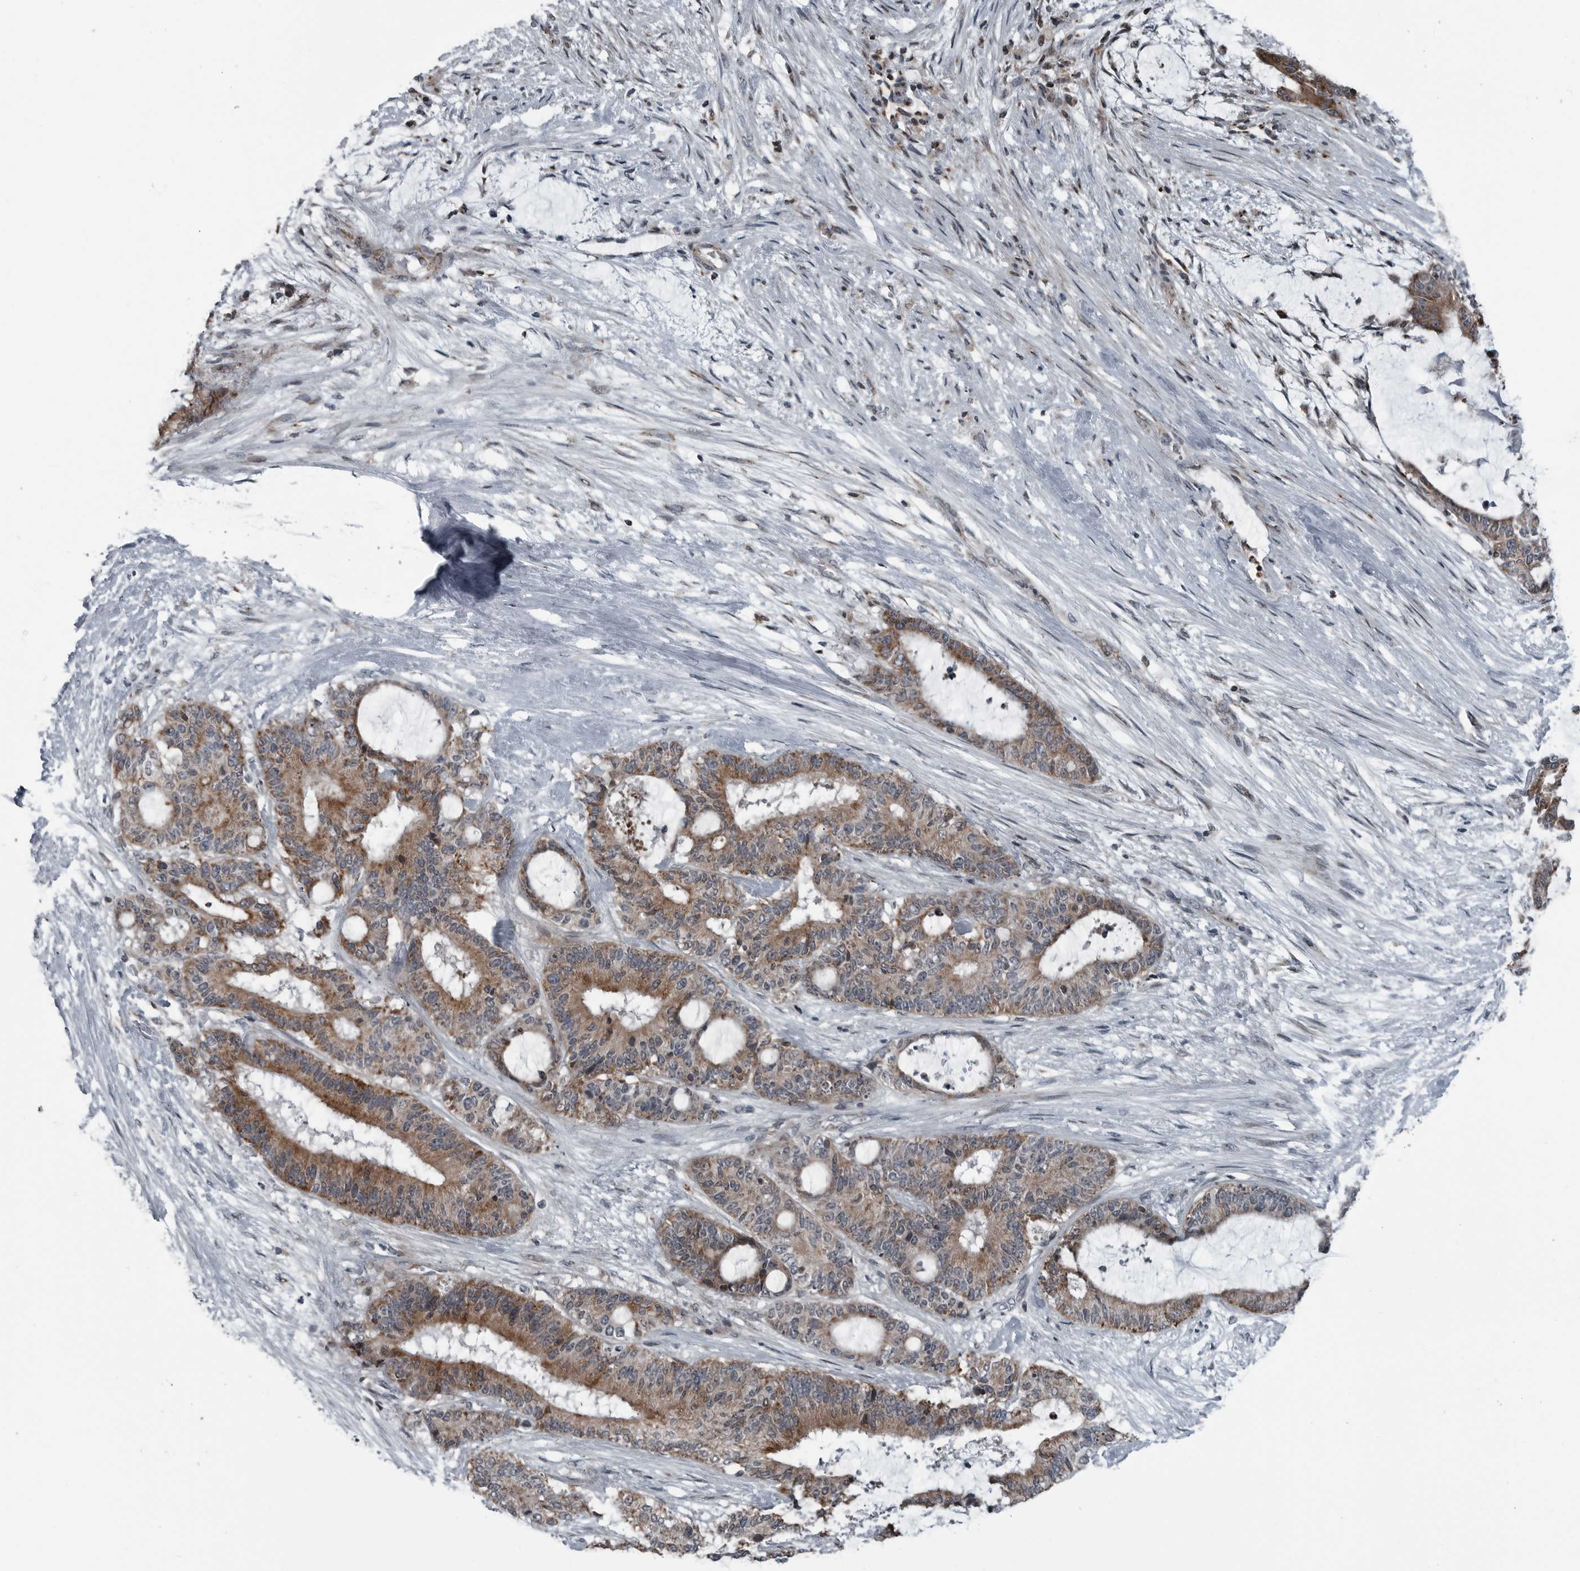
{"staining": {"intensity": "moderate", "quantity": ">75%", "location": "cytoplasmic/membranous"}, "tissue": "liver cancer", "cell_type": "Tumor cells", "image_type": "cancer", "snomed": [{"axis": "morphology", "description": "Normal tissue, NOS"}, {"axis": "morphology", "description": "Cholangiocarcinoma"}, {"axis": "topography", "description": "Liver"}, {"axis": "topography", "description": "Peripheral nerve tissue"}], "caption": "About >75% of tumor cells in liver cholangiocarcinoma demonstrate moderate cytoplasmic/membranous protein staining as visualized by brown immunohistochemical staining.", "gene": "GAK", "patient": {"sex": "female", "age": 73}}